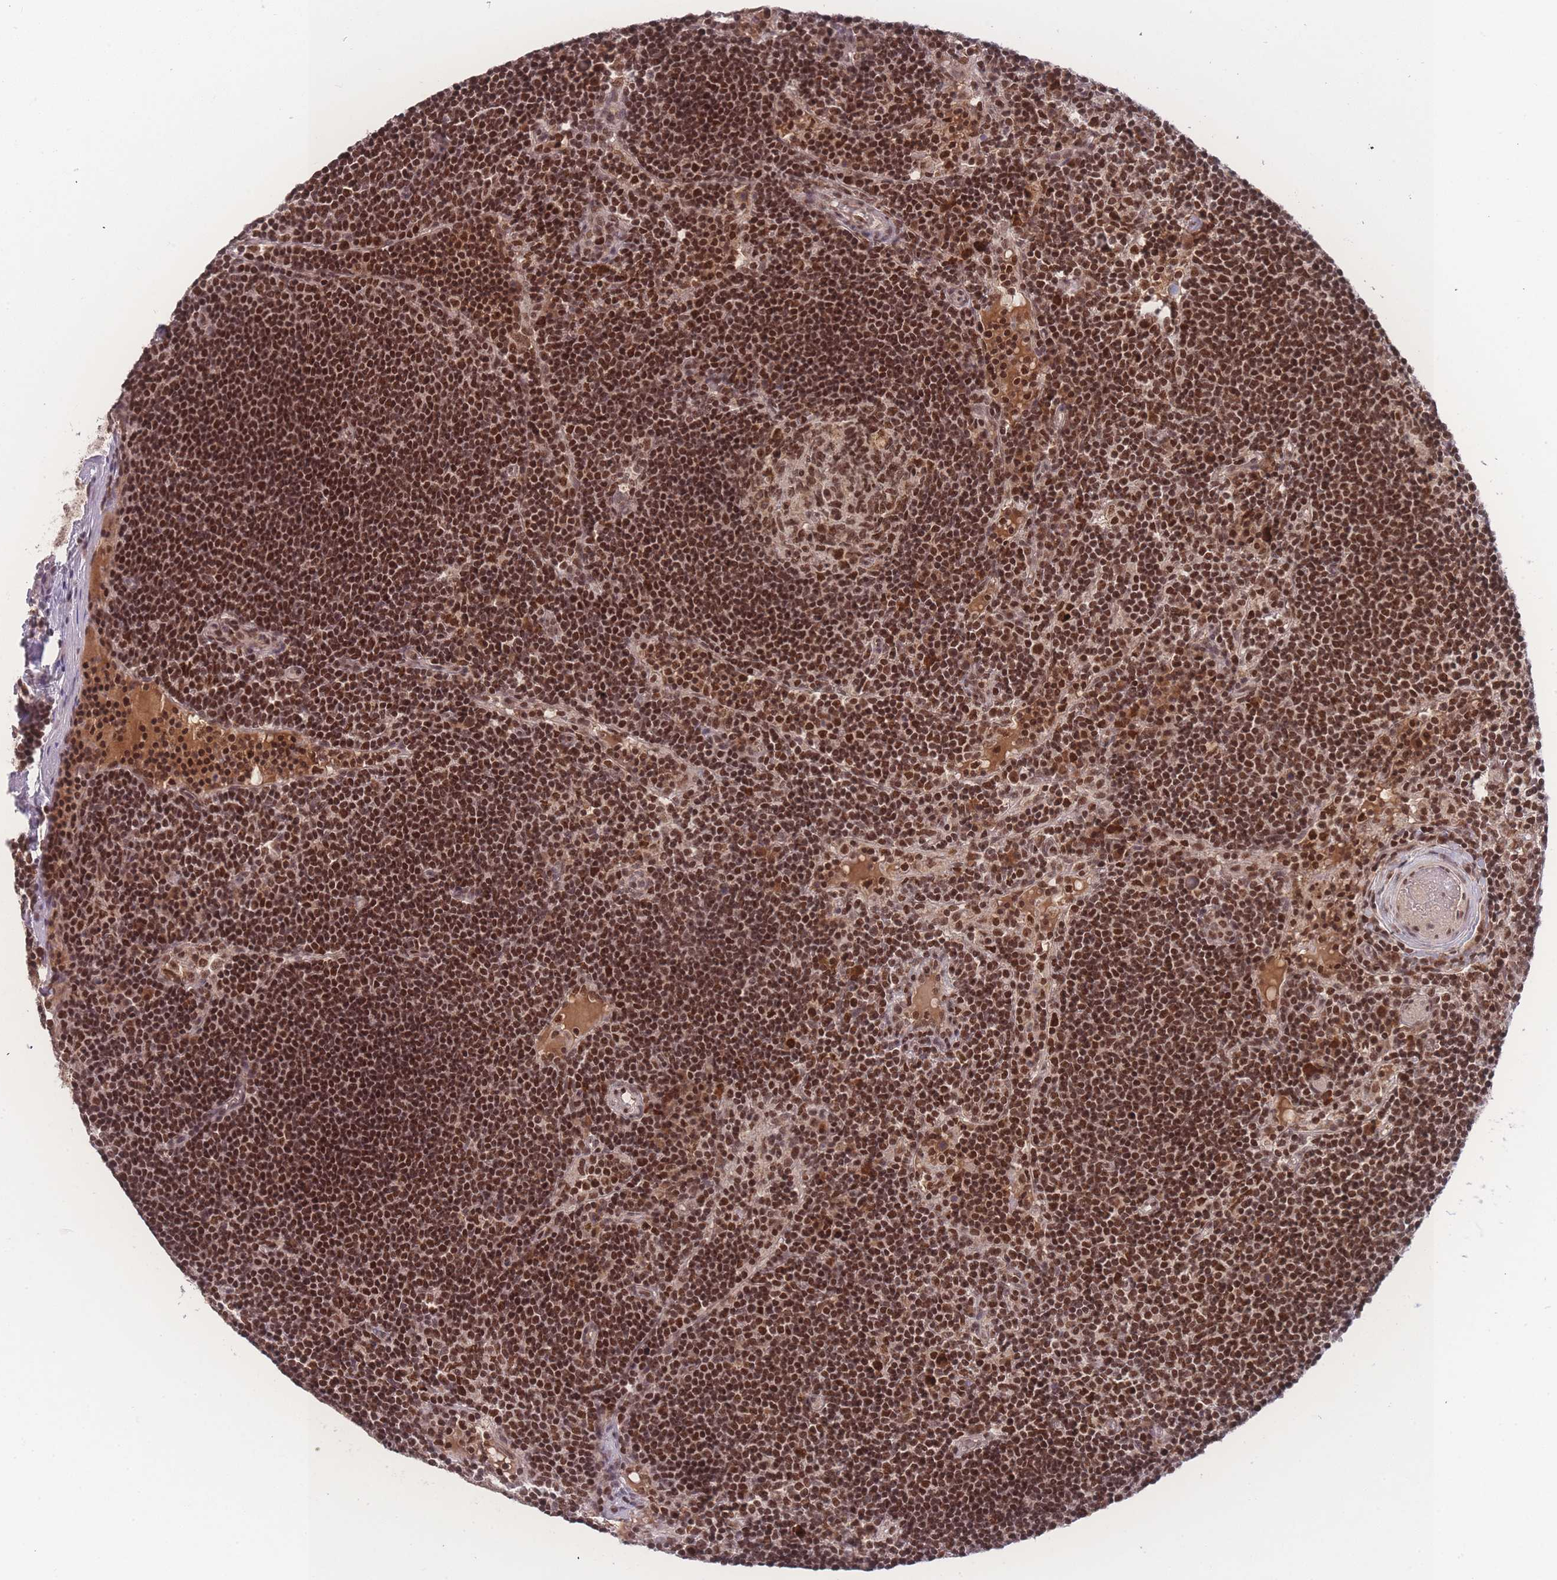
{"staining": {"intensity": "strong", "quantity": ">75%", "location": "cytoplasmic/membranous,nuclear"}, "tissue": "lymph node", "cell_type": "Germinal center cells", "image_type": "normal", "snomed": [{"axis": "morphology", "description": "Normal tissue, NOS"}, {"axis": "topography", "description": "Lymph node"}], "caption": "A brown stain highlights strong cytoplasmic/membranous,nuclear staining of a protein in germinal center cells of unremarkable human lymph node.", "gene": "RAVER1", "patient": {"sex": "male", "age": 53}}